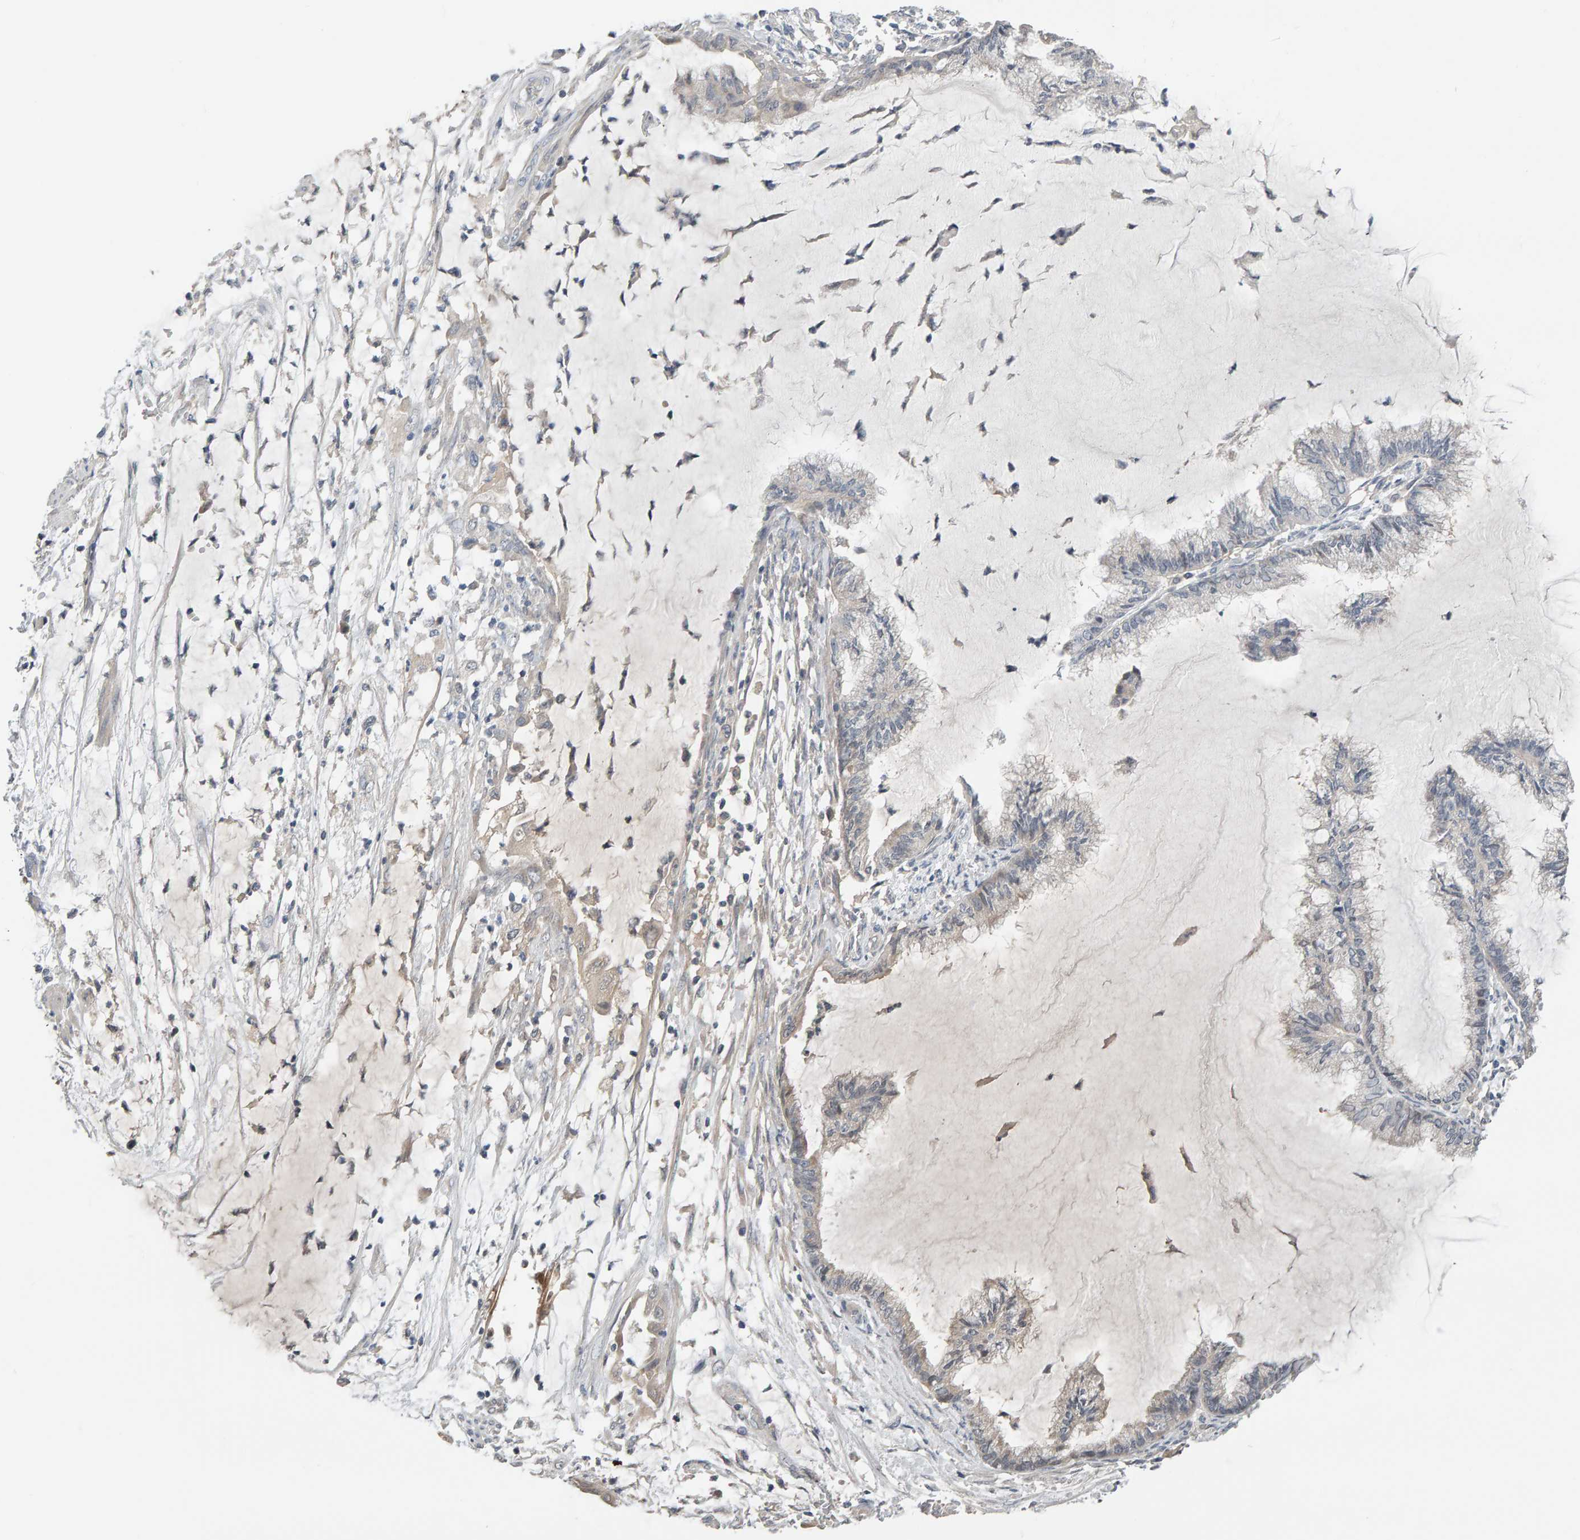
{"staining": {"intensity": "negative", "quantity": "none", "location": "none"}, "tissue": "endometrial cancer", "cell_type": "Tumor cells", "image_type": "cancer", "snomed": [{"axis": "morphology", "description": "Adenocarcinoma, NOS"}, {"axis": "topography", "description": "Endometrium"}], "caption": "Human adenocarcinoma (endometrial) stained for a protein using IHC displays no positivity in tumor cells.", "gene": "GFUS", "patient": {"sex": "female", "age": 86}}